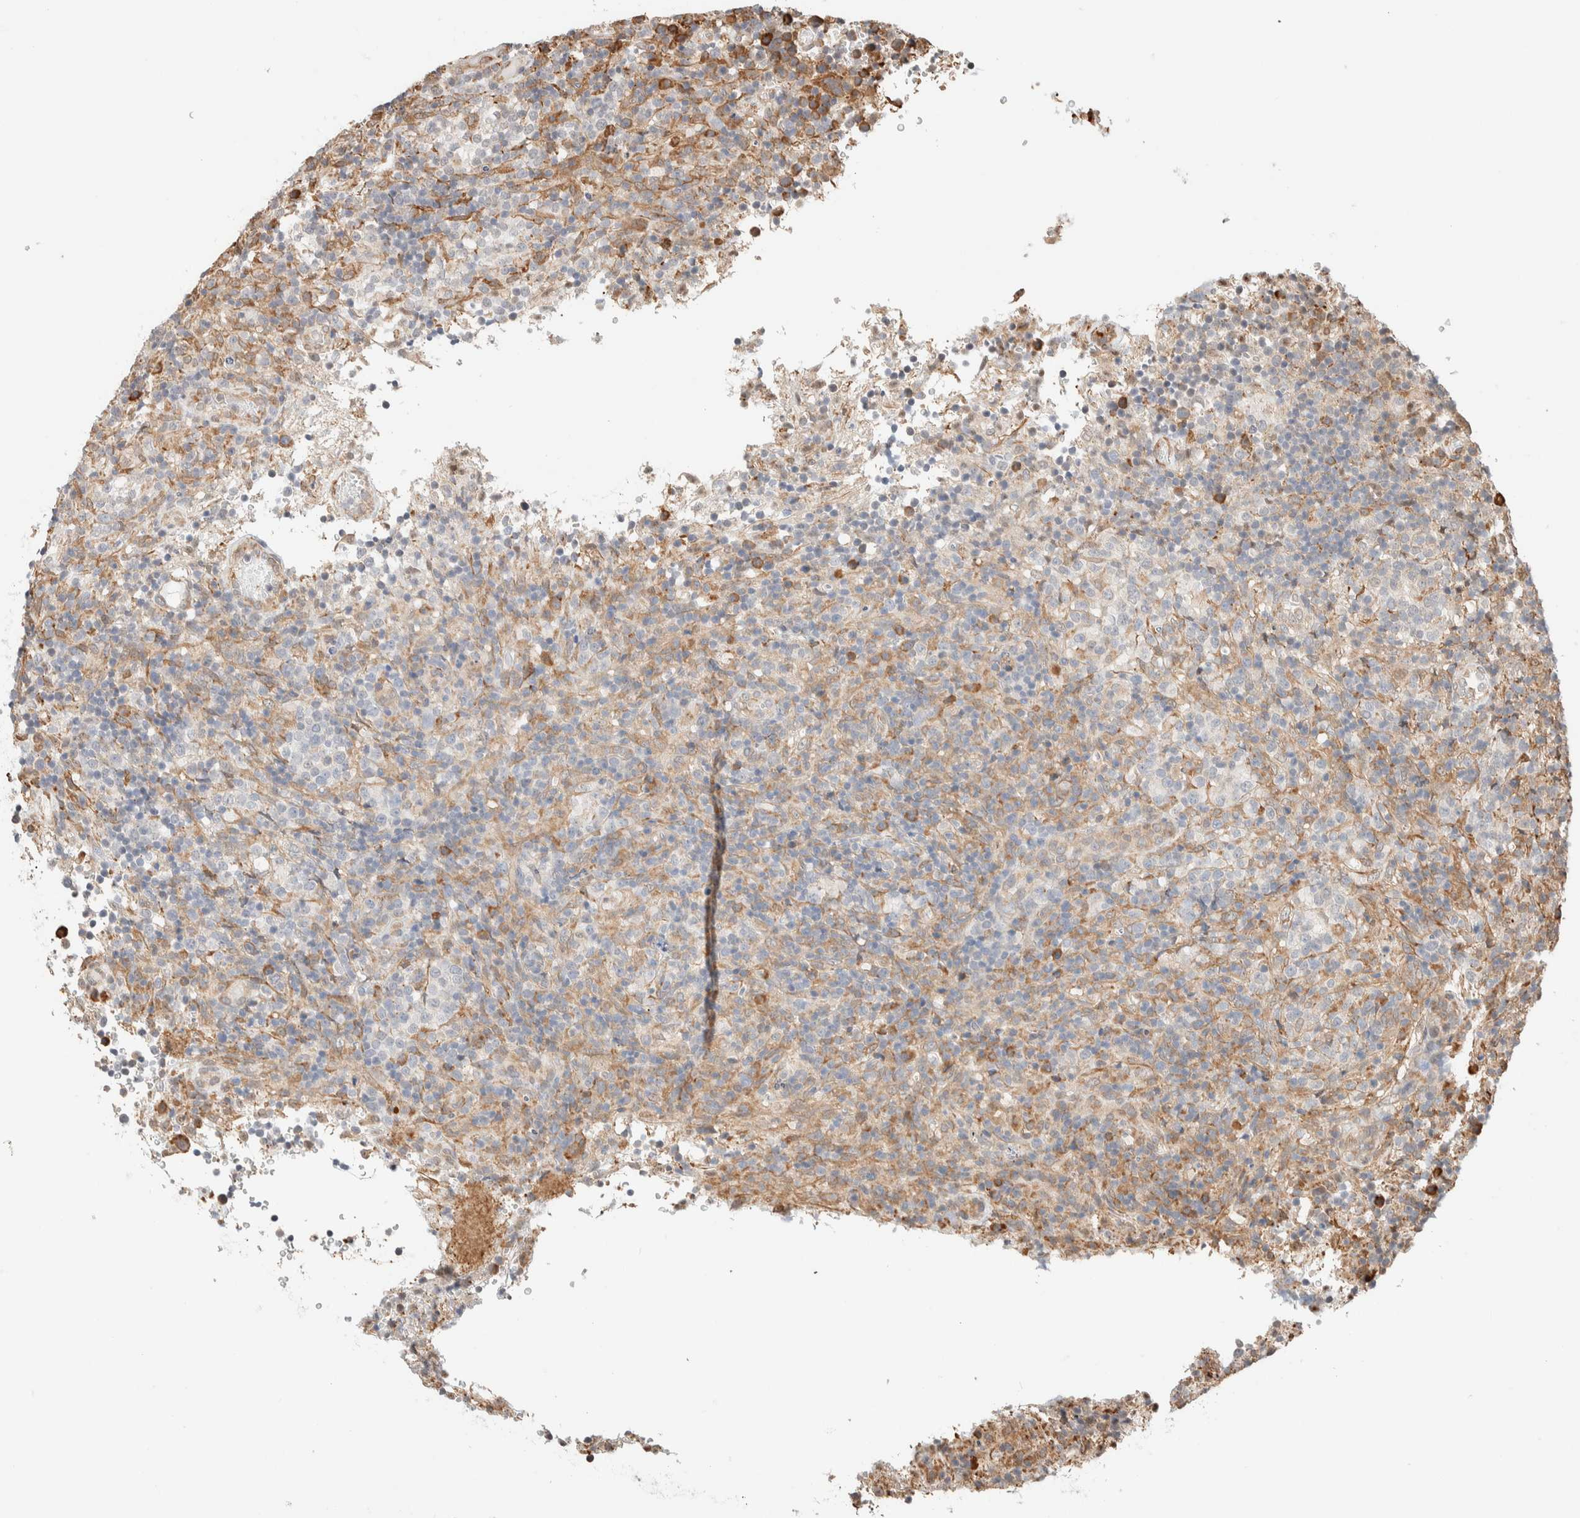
{"staining": {"intensity": "moderate", "quantity": "<25%", "location": "cytoplasmic/membranous"}, "tissue": "lymphoma", "cell_type": "Tumor cells", "image_type": "cancer", "snomed": [{"axis": "morphology", "description": "Malignant lymphoma, non-Hodgkin's type, High grade"}, {"axis": "topography", "description": "Lymph node"}], "caption": "Lymphoma stained with a protein marker exhibits moderate staining in tumor cells.", "gene": "INTS1", "patient": {"sex": "female", "age": 76}}